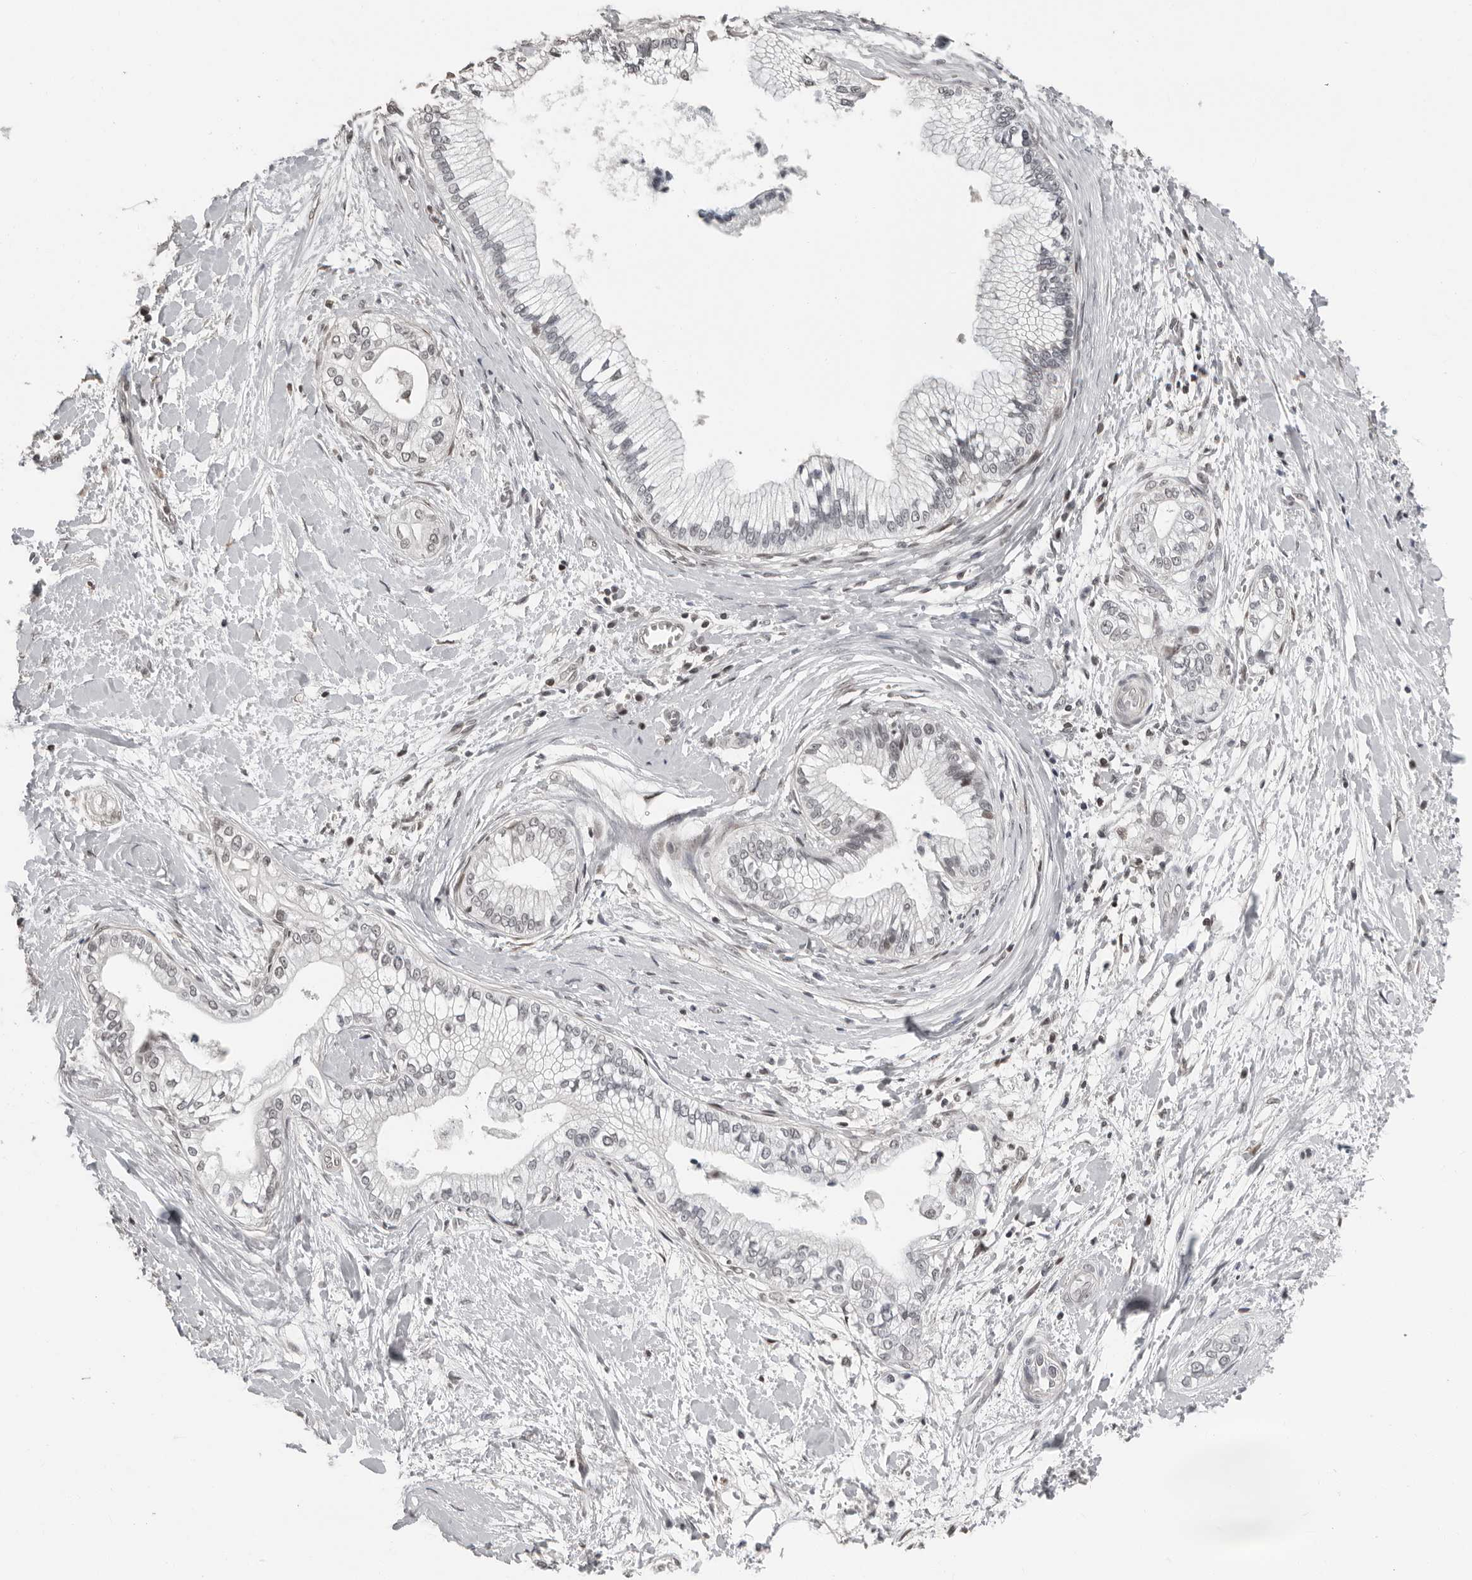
{"staining": {"intensity": "negative", "quantity": "none", "location": "none"}, "tissue": "pancreatic cancer", "cell_type": "Tumor cells", "image_type": "cancer", "snomed": [{"axis": "morphology", "description": "Adenocarcinoma, NOS"}, {"axis": "topography", "description": "Pancreas"}], "caption": "Adenocarcinoma (pancreatic) was stained to show a protein in brown. There is no significant expression in tumor cells. (DAB (3,3'-diaminobenzidine) immunohistochemistry visualized using brightfield microscopy, high magnification).", "gene": "ORC1", "patient": {"sex": "male", "age": 68}}